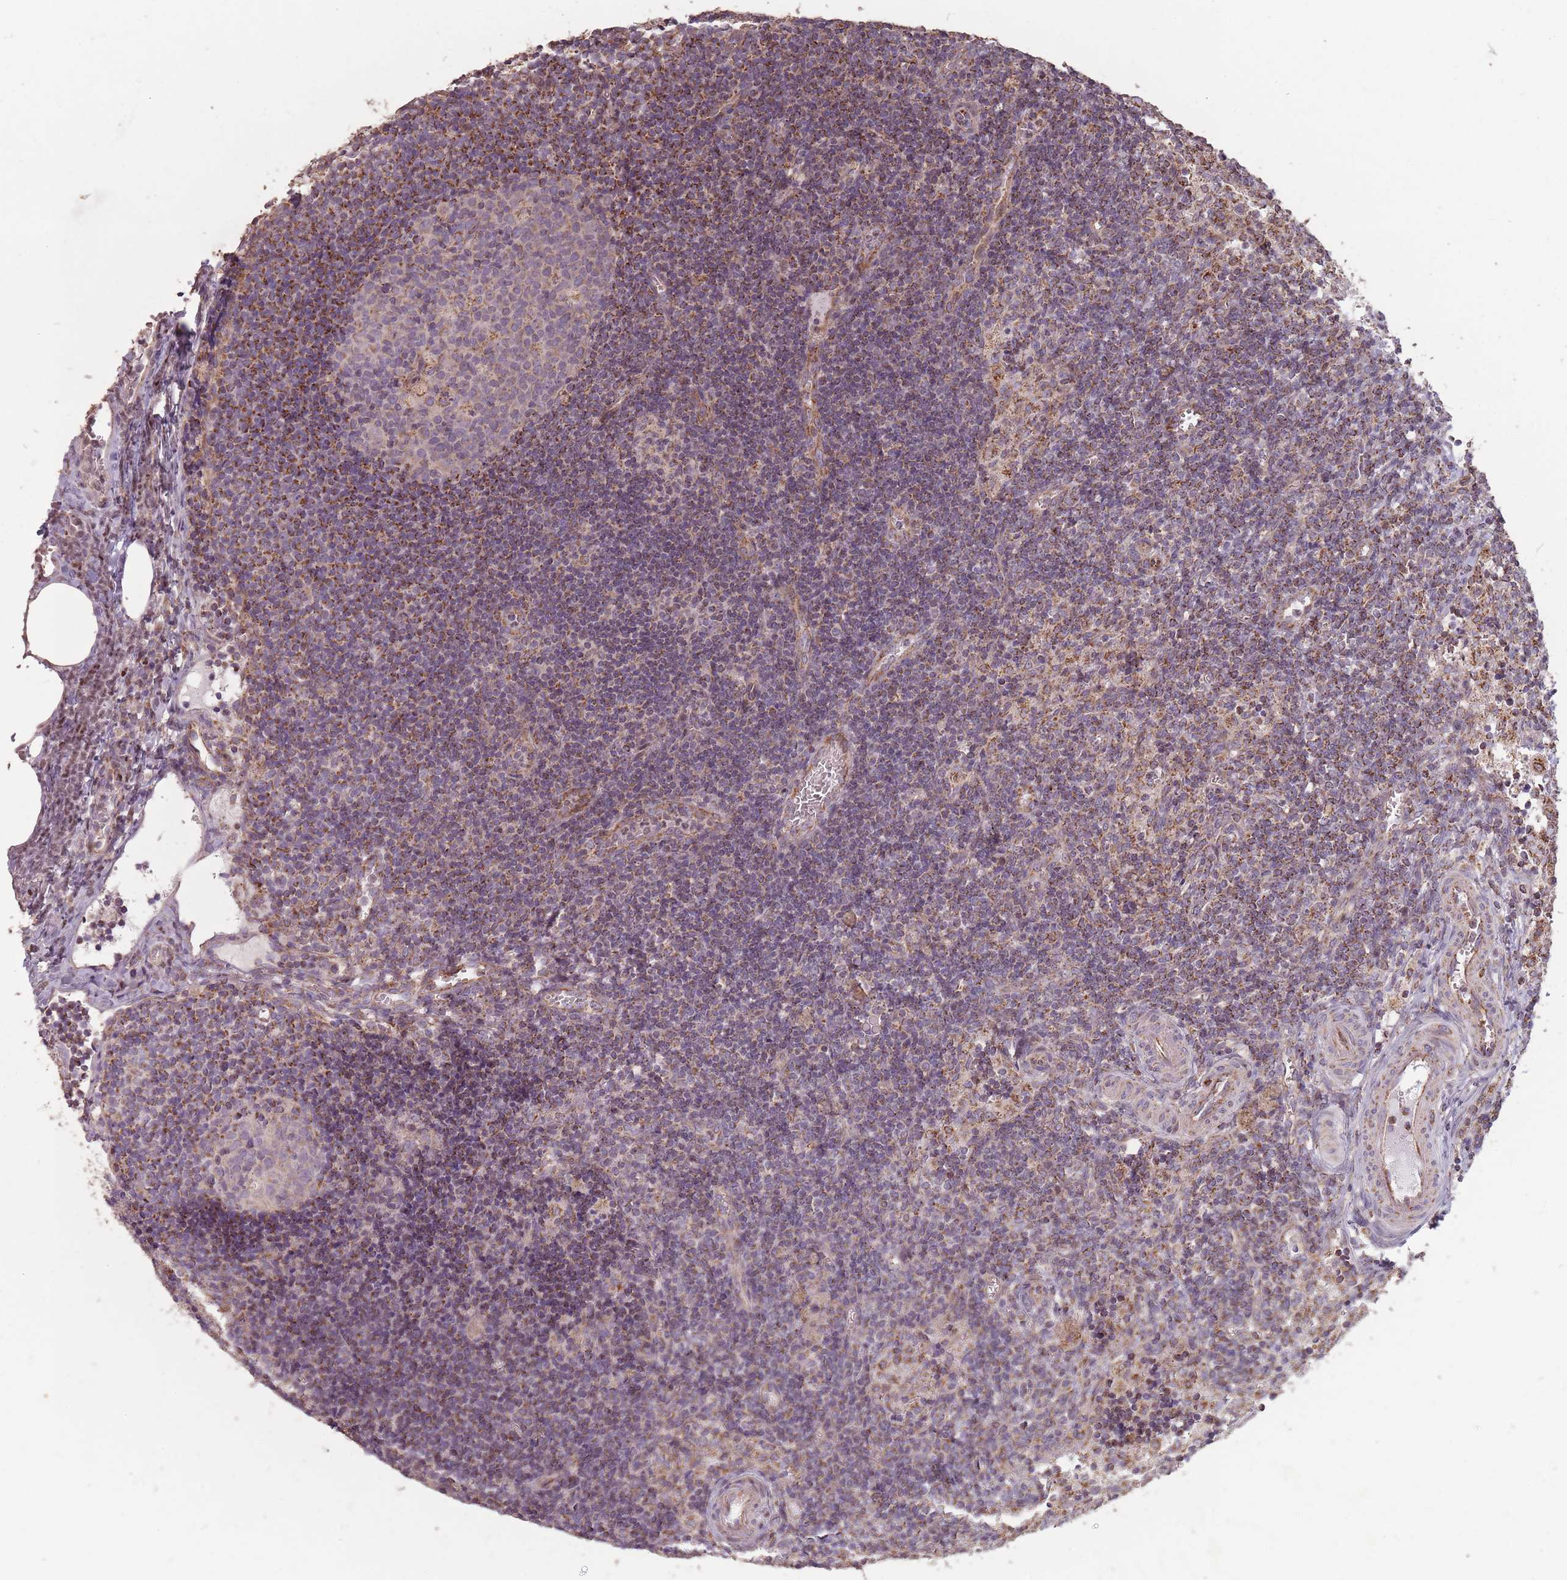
{"staining": {"intensity": "negative", "quantity": "none", "location": "none"}, "tissue": "lymph node", "cell_type": "Germinal center cells", "image_type": "normal", "snomed": [{"axis": "morphology", "description": "Normal tissue, NOS"}, {"axis": "topography", "description": "Lymph node"}], "caption": "An IHC image of normal lymph node is shown. There is no staining in germinal center cells of lymph node.", "gene": "CNOT8", "patient": {"sex": "female", "age": 37}}